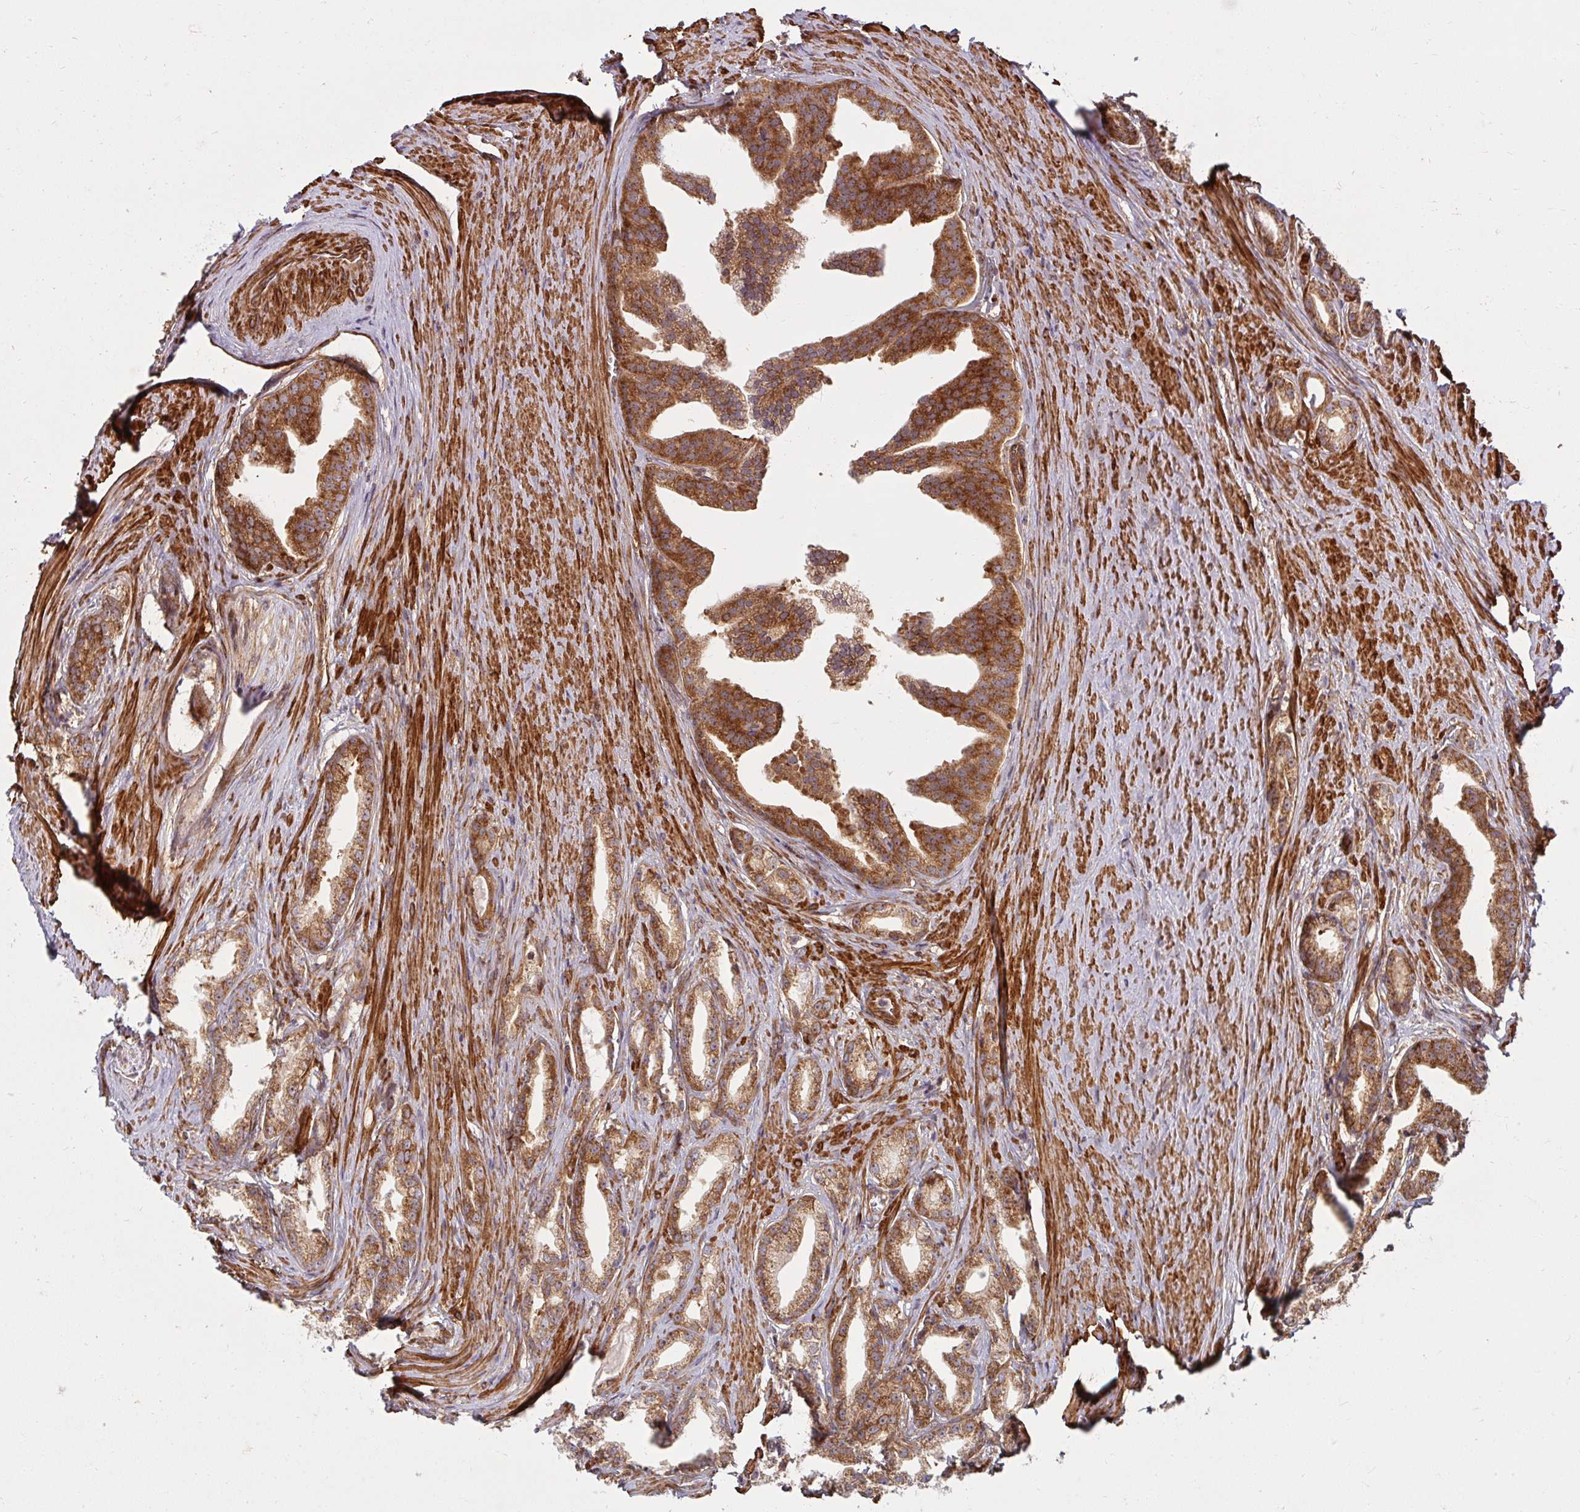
{"staining": {"intensity": "moderate", "quantity": ">75%", "location": "cytoplasmic/membranous"}, "tissue": "prostate cancer", "cell_type": "Tumor cells", "image_type": "cancer", "snomed": [{"axis": "morphology", "description": "Adenocarcinoma, Low grade"}, {"axis": "topography", "description": "Prostate"}], "caption": "High-power microscopy captured an immunohistochemistry image of low-grade adenocarcinoma (prostate), revealing moderate cytoplasmic/membranous staining in approximately >75% of tumor cells.", "gene": "BTF3", "patient": {"sex": "male", "age": 65}}